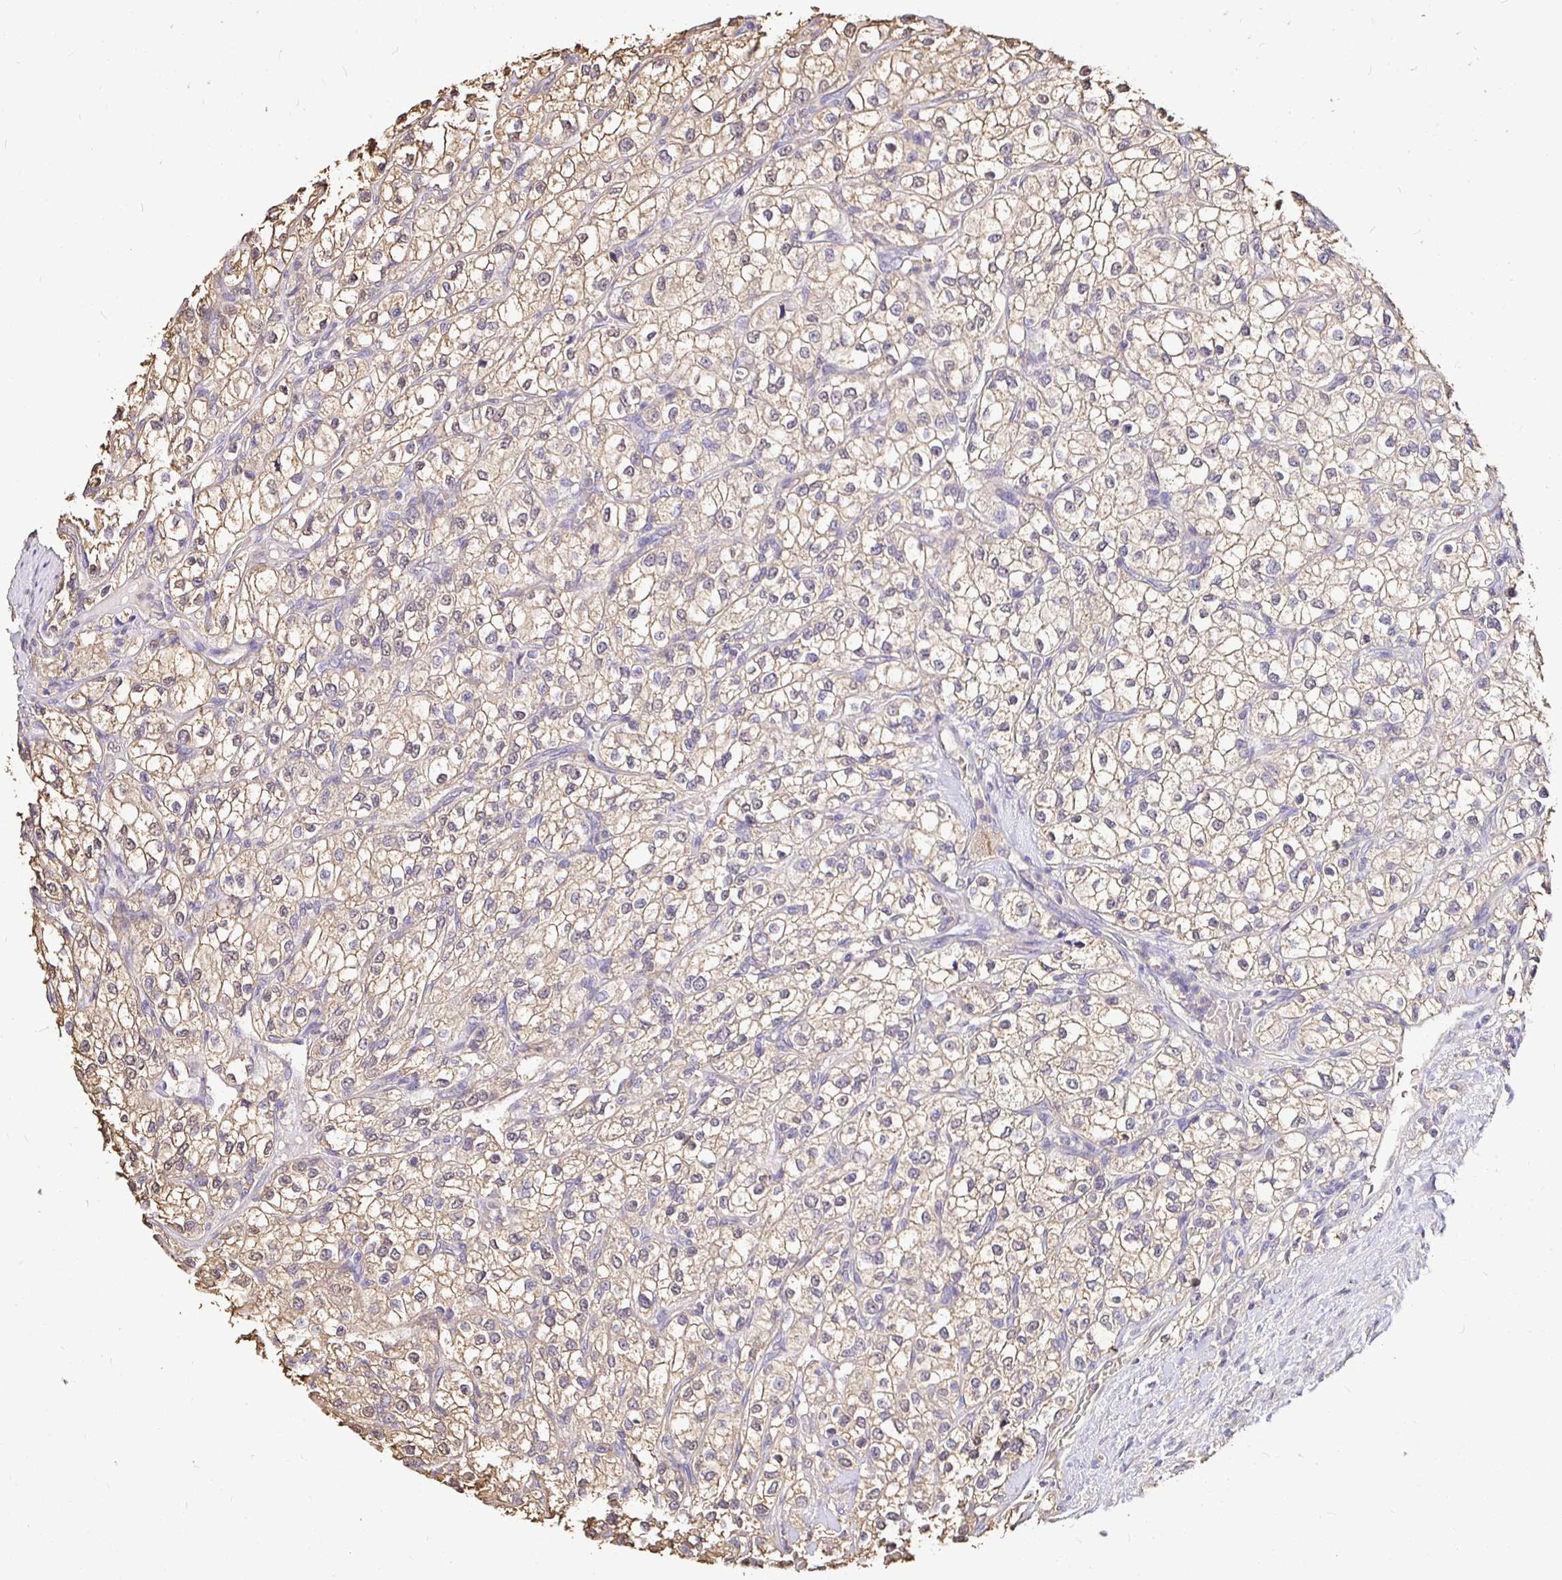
{"staining": {"intensity": "weak", "quantity": "25%-75%", "location": "cytoplasmic/membranous"}, "tissue": "renal cancer", "cell_type": "Tumor cells", "image_type": "cancer", "snomed": [{"axis": "morphology", "description": "Adenocarcinoma, NOS"}, {"axis": "topography", "description": "Kidney"}], "caption": "Tumor cells demonstrate low levels of weak cytoplasmic/membranous positivity in about 25%-75% of cells in adenocarcinoma (renal). (Stains: DAB in brown, nuclei in blue, Microscopy: brightfield microscopy at high magnification).", "gene": "MAPK8IP3", "patient": {"sex": "male", "age": 80}}